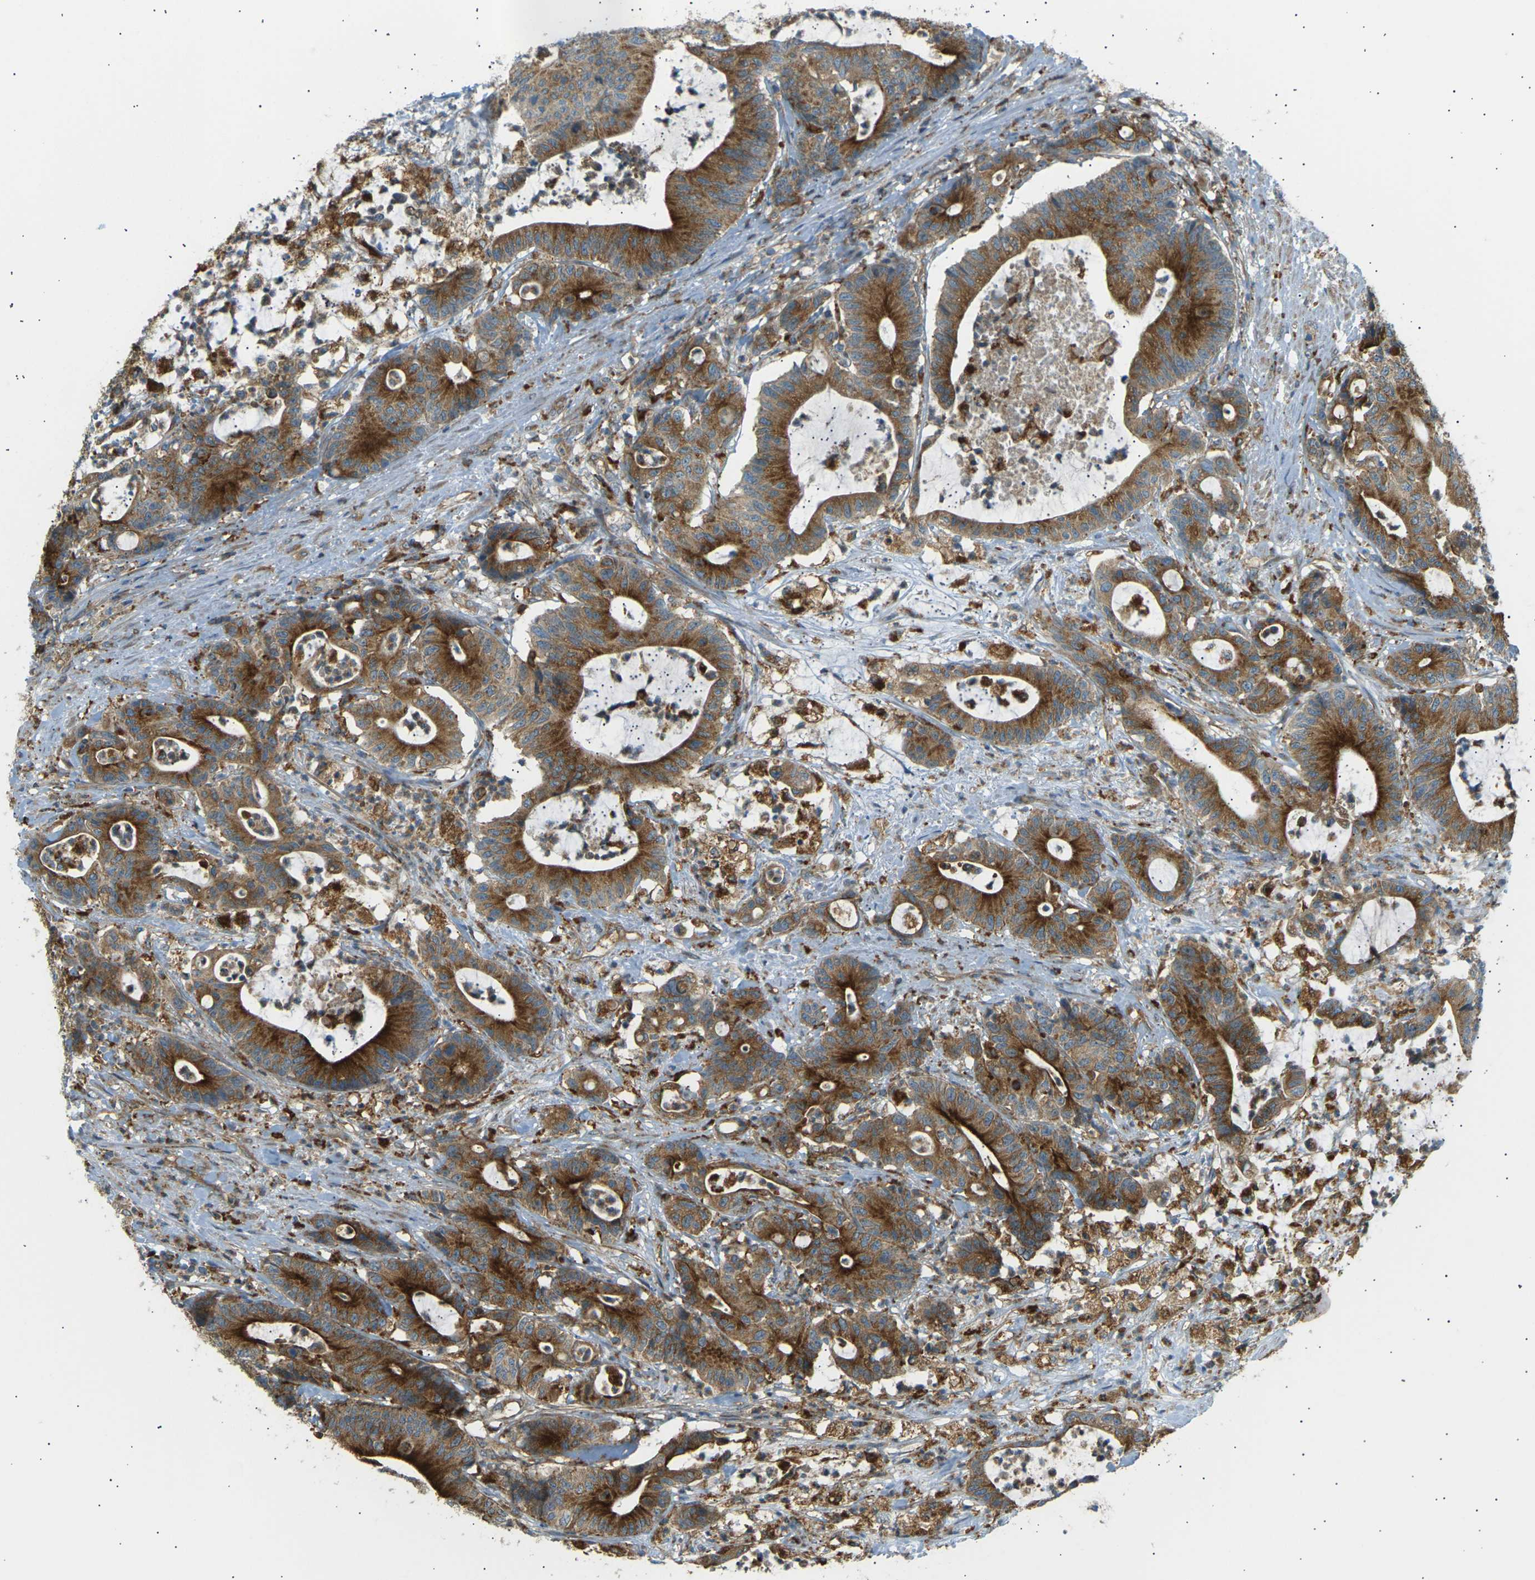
{"staining": {"intensity": "strong", "quantity": ">75%", "location": "cytoplasmic/membranous"}, "tissue": "colorectal cancer", "cell_type": "Tumor cells", "image_type": "cancer", "snomed": [{"axis": "morphology", "description": "Adenocarcinoma, NOS"}, {"axis": "topography", "description": "Colon"}], "caption": "Adenocarcinoma (colorectal) stained with DAB (3,3'-diaminobenzidine) immunohistochemistry exhibits high levels of strong cytoplasmic/membranous expression in about >75% of tumor cells. The staining was performed using DAB to visualize the protein expression in brown, while the nuclei were stained in blue with hematoxylin (Magnification: 20x).", "gene": "CDK17", "patient": {"sex": "female", "age": 84}}